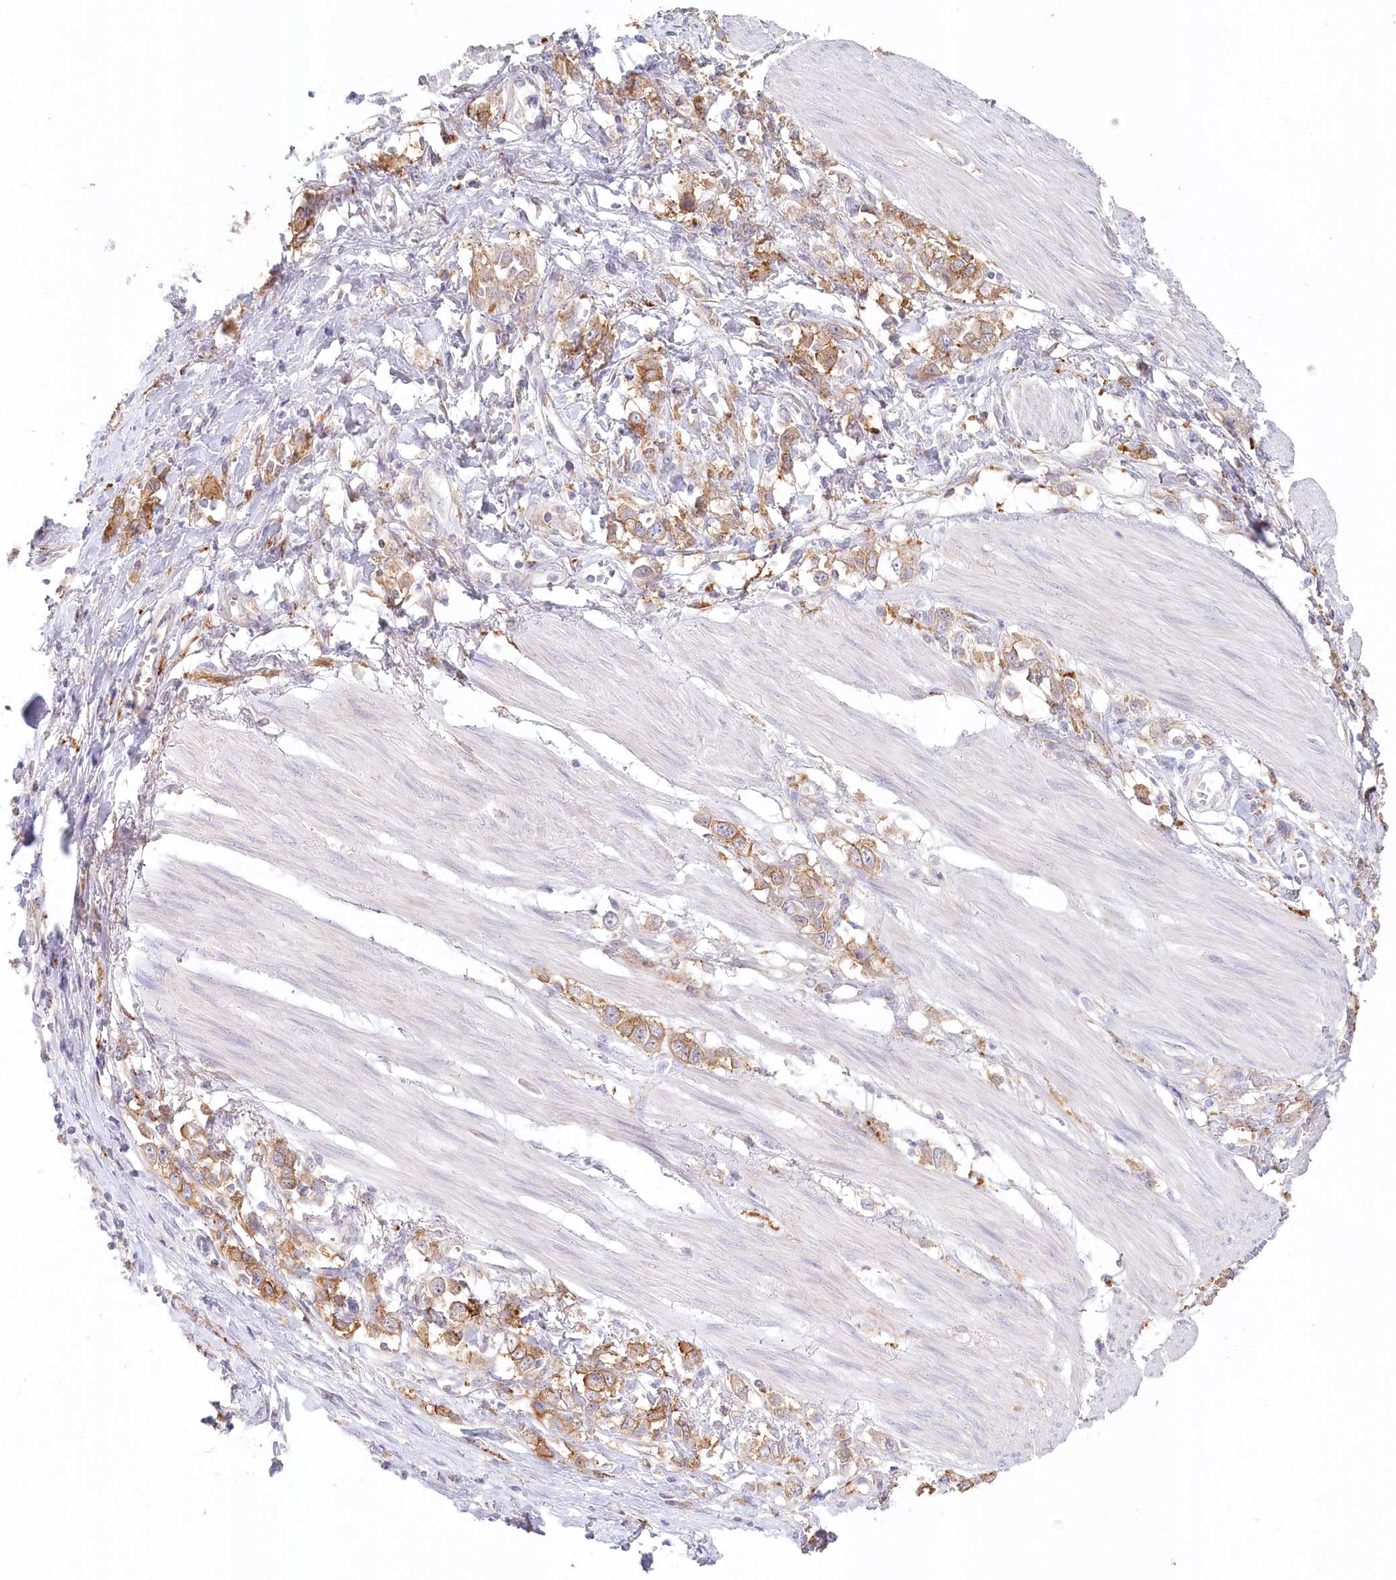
{"staining": {"intensity": "moderate", "quantity": ">75%", "location": "cytoplasmic/membranous"}, "tissue": "stomach cancer", "cell_type": "Tumor cells", "image_type": "cancer", "snomed": [{"axis": "morphology", "description": "Adenocarcinoma, NOS"}, {"axis": "topography", "description": "Stomach"}], "caption": "Protein expression by IHC exhibits moderate cytoplasmic/membranous staining in approximately >75% of tumor cells in adenocarcinoma (stomach). (DAB IHC, brown staining for protein, blue staining for nuclei).", "gene": "VSIG1", "patient": {"sex": "female", "age": 76}}